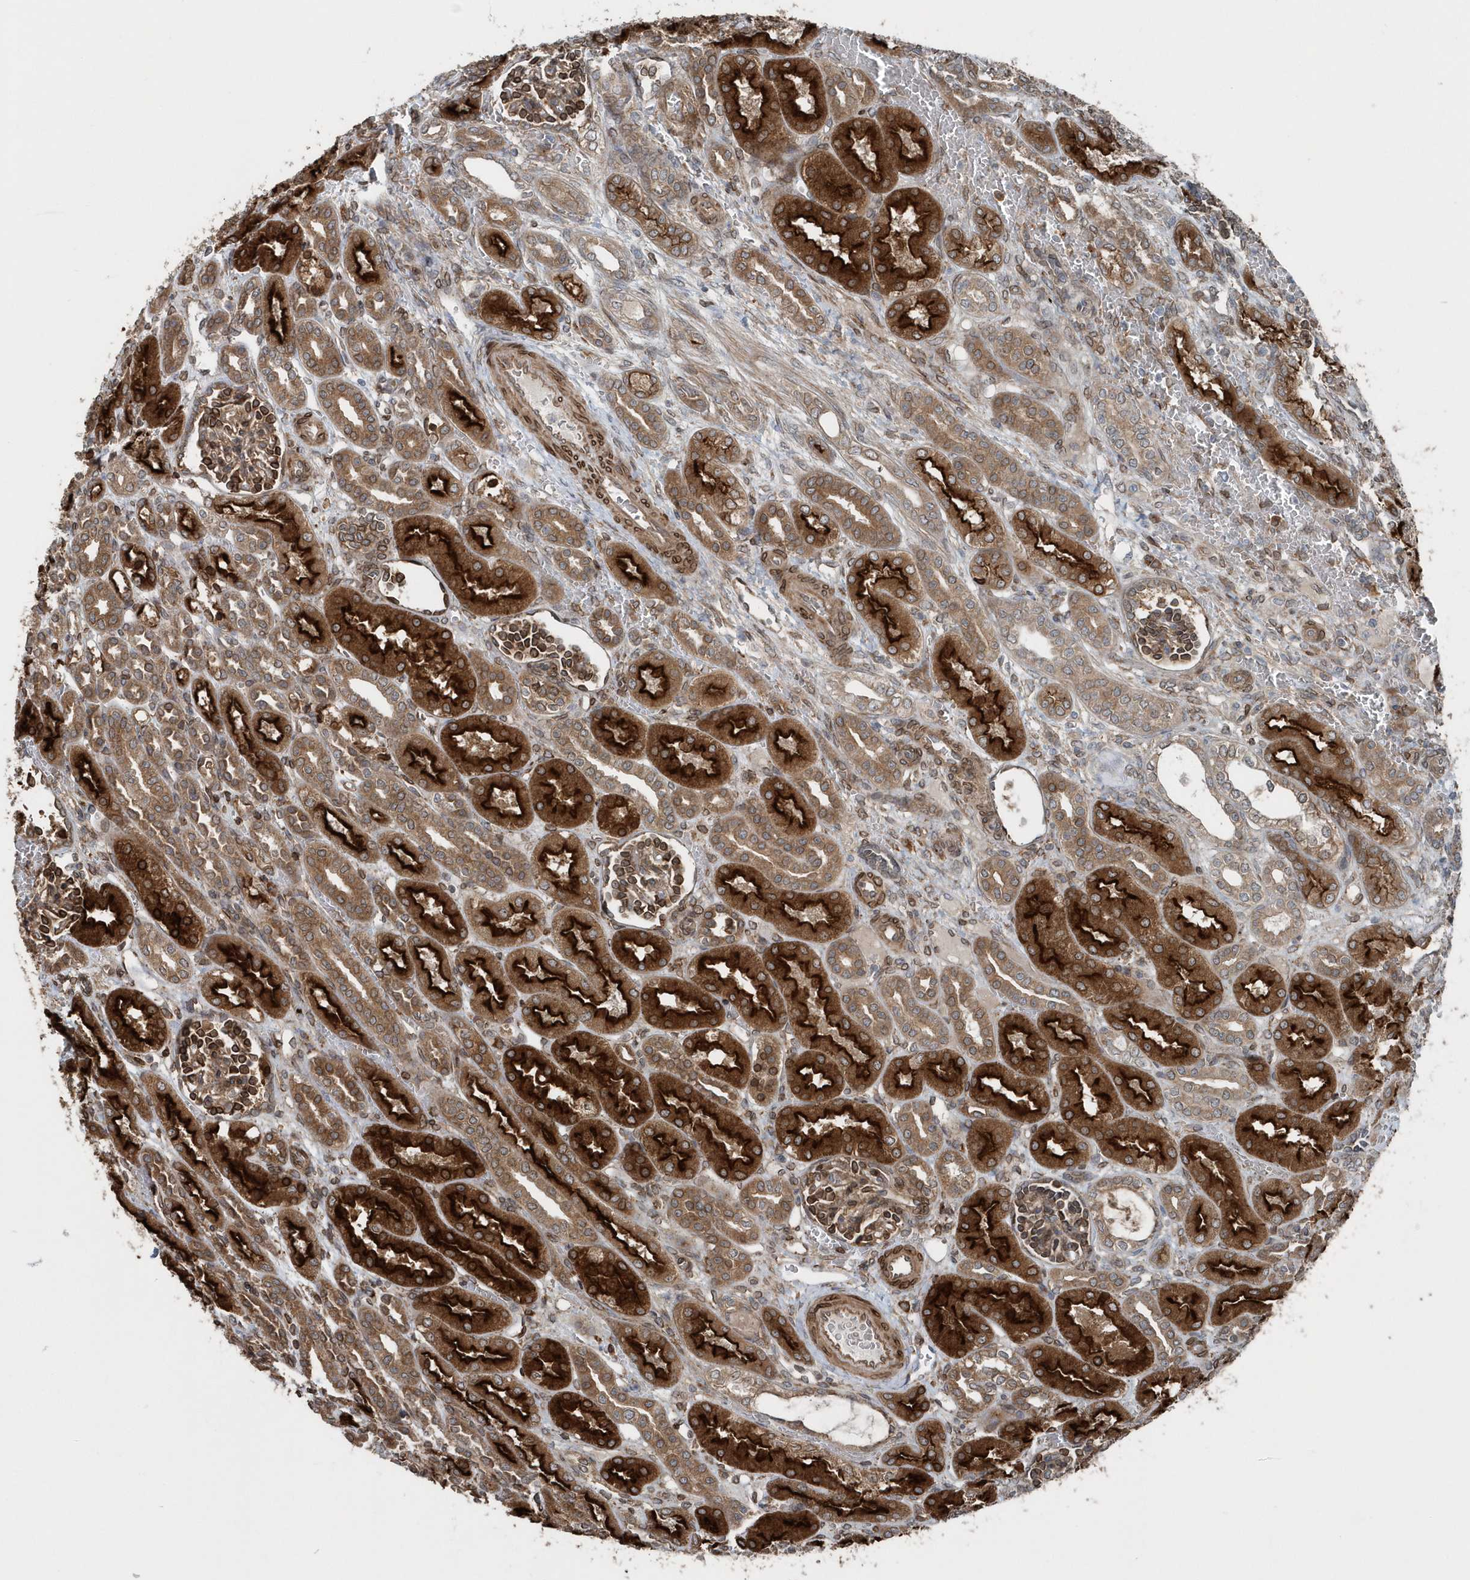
{"staining": {"intensity": "moderate", "quantity": "25%-75%", "location": "cytoplasmic/membranous"}, "tissue": "kidney", "cell_type": "Cells in glomeruli", "image_type": "normal", "snomed": [{"axis": "morphology", "description": "Normal tissue, NOS"}, {"axis": "morphology", "description": "Neoplasm, malignant, NOS"}, {"axis": "topography", "description": "Kidney"}], "caption": "Immunohistochemical staining of benign human kidney reveals moderate cytoplasmic/membranous protein positivity in about 25%-75% of cells in glomeruli. The protein is stained brown, and the nuclei are stained in blue (DAB IHC with brightfield microscopy, high magnification).", "gene": "MCC", "patient": {"sex": "female", "age": 1}}